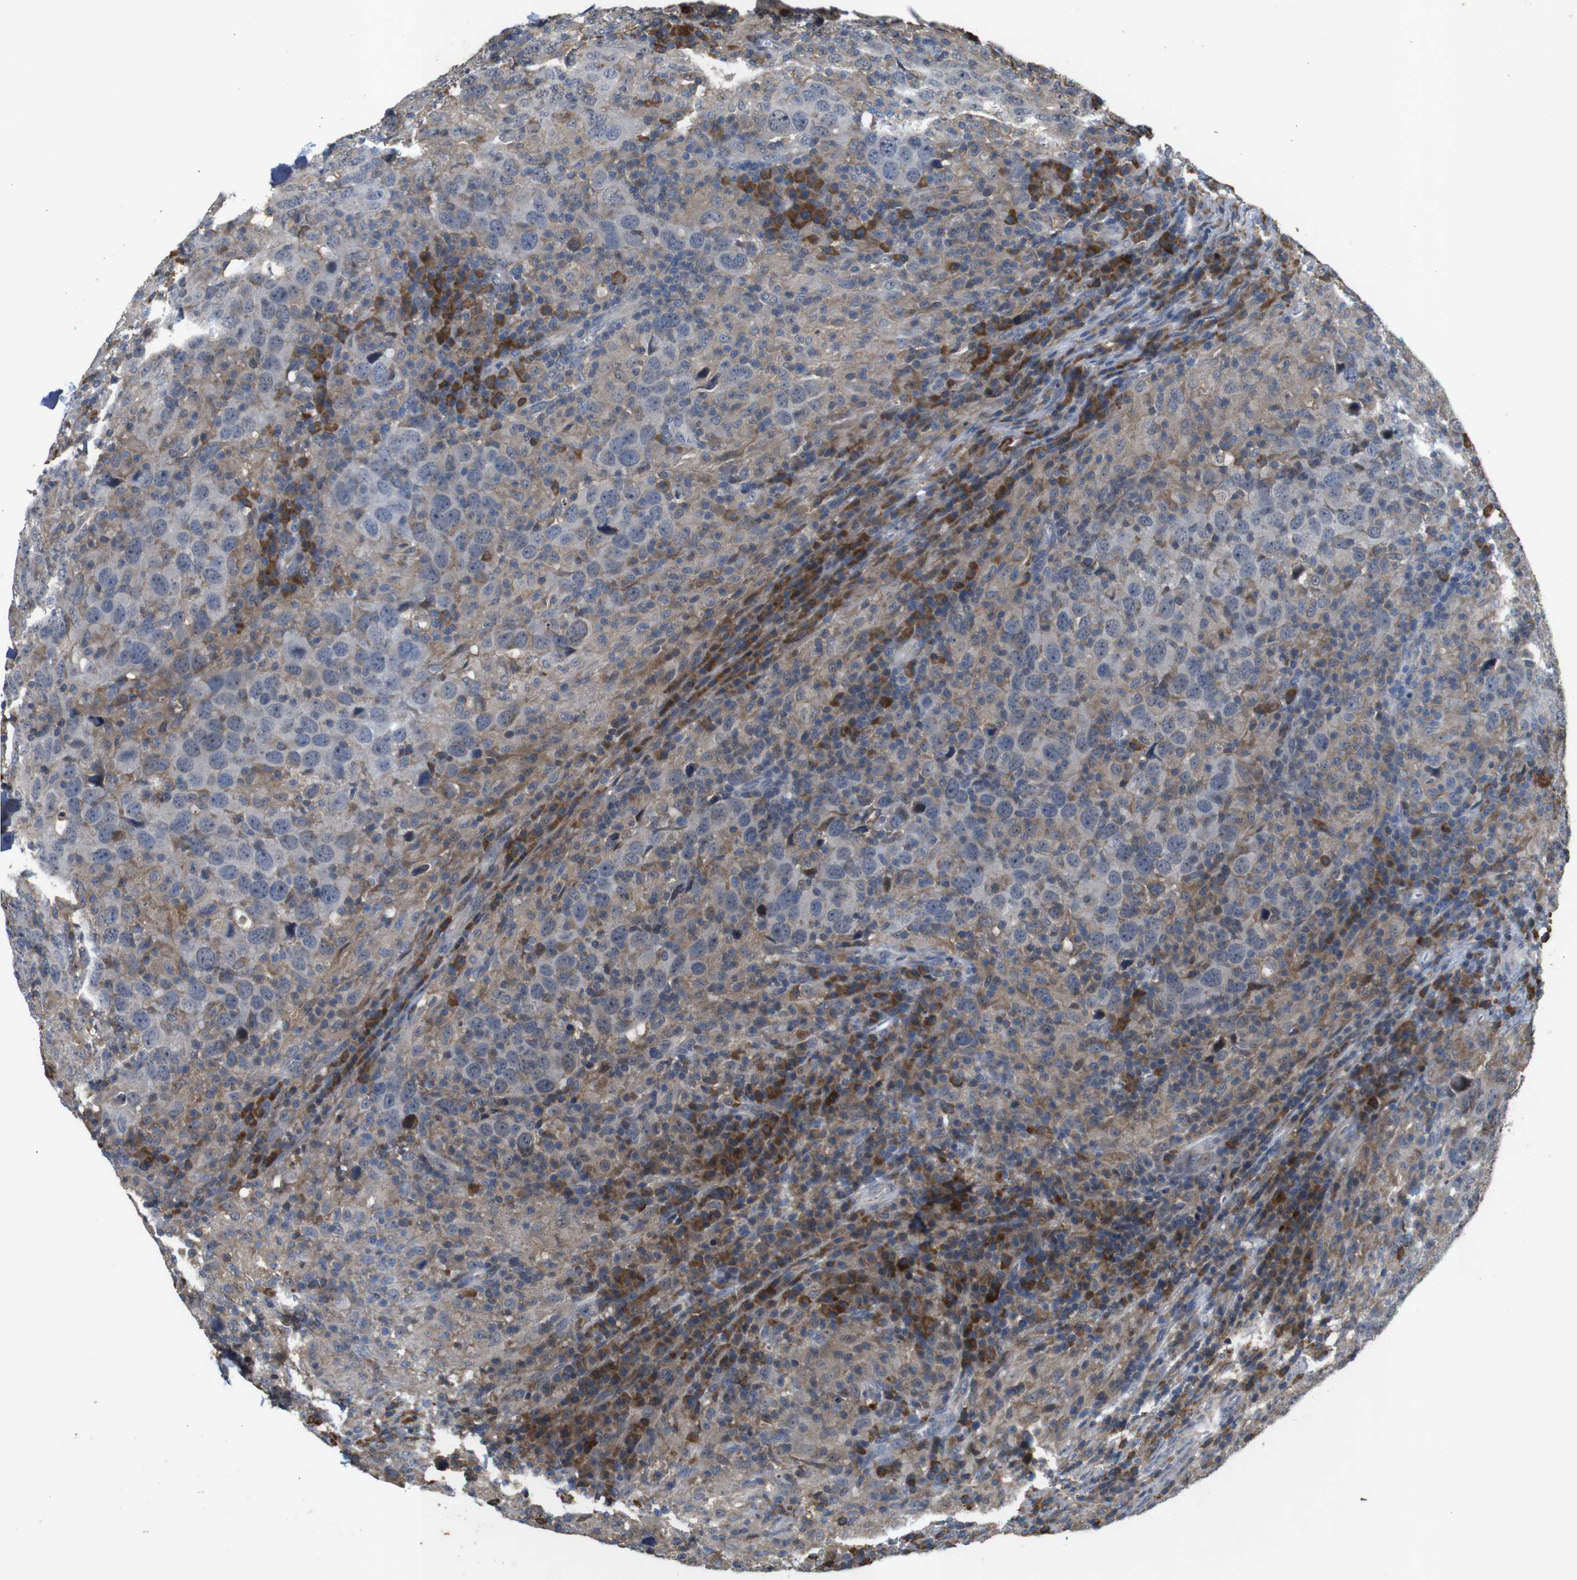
{"staining": {"intensity": "weak", "quantity": "25%-75%", "location": "cytoplasmic/membranous"}, "tissue": "head and neck cancer", "cell_type": "Tumor cells", "image_type": "cancer", "snomed": [{"axis": "morphology", "description": "Adenocarcinoma, NOS"}, {"axis": "topography", "description": "Salivary gland"}, {"axis": "topography", "description": "Head-Neck"}], "caption": "This is a photomicrograph of IHC staining of head and neck cancer, which shows weak positivity in the cytoplasmic/membranous of tumor cells.", "gene": "MAGI2", "patient": {"sex": "female", "age": 65}}